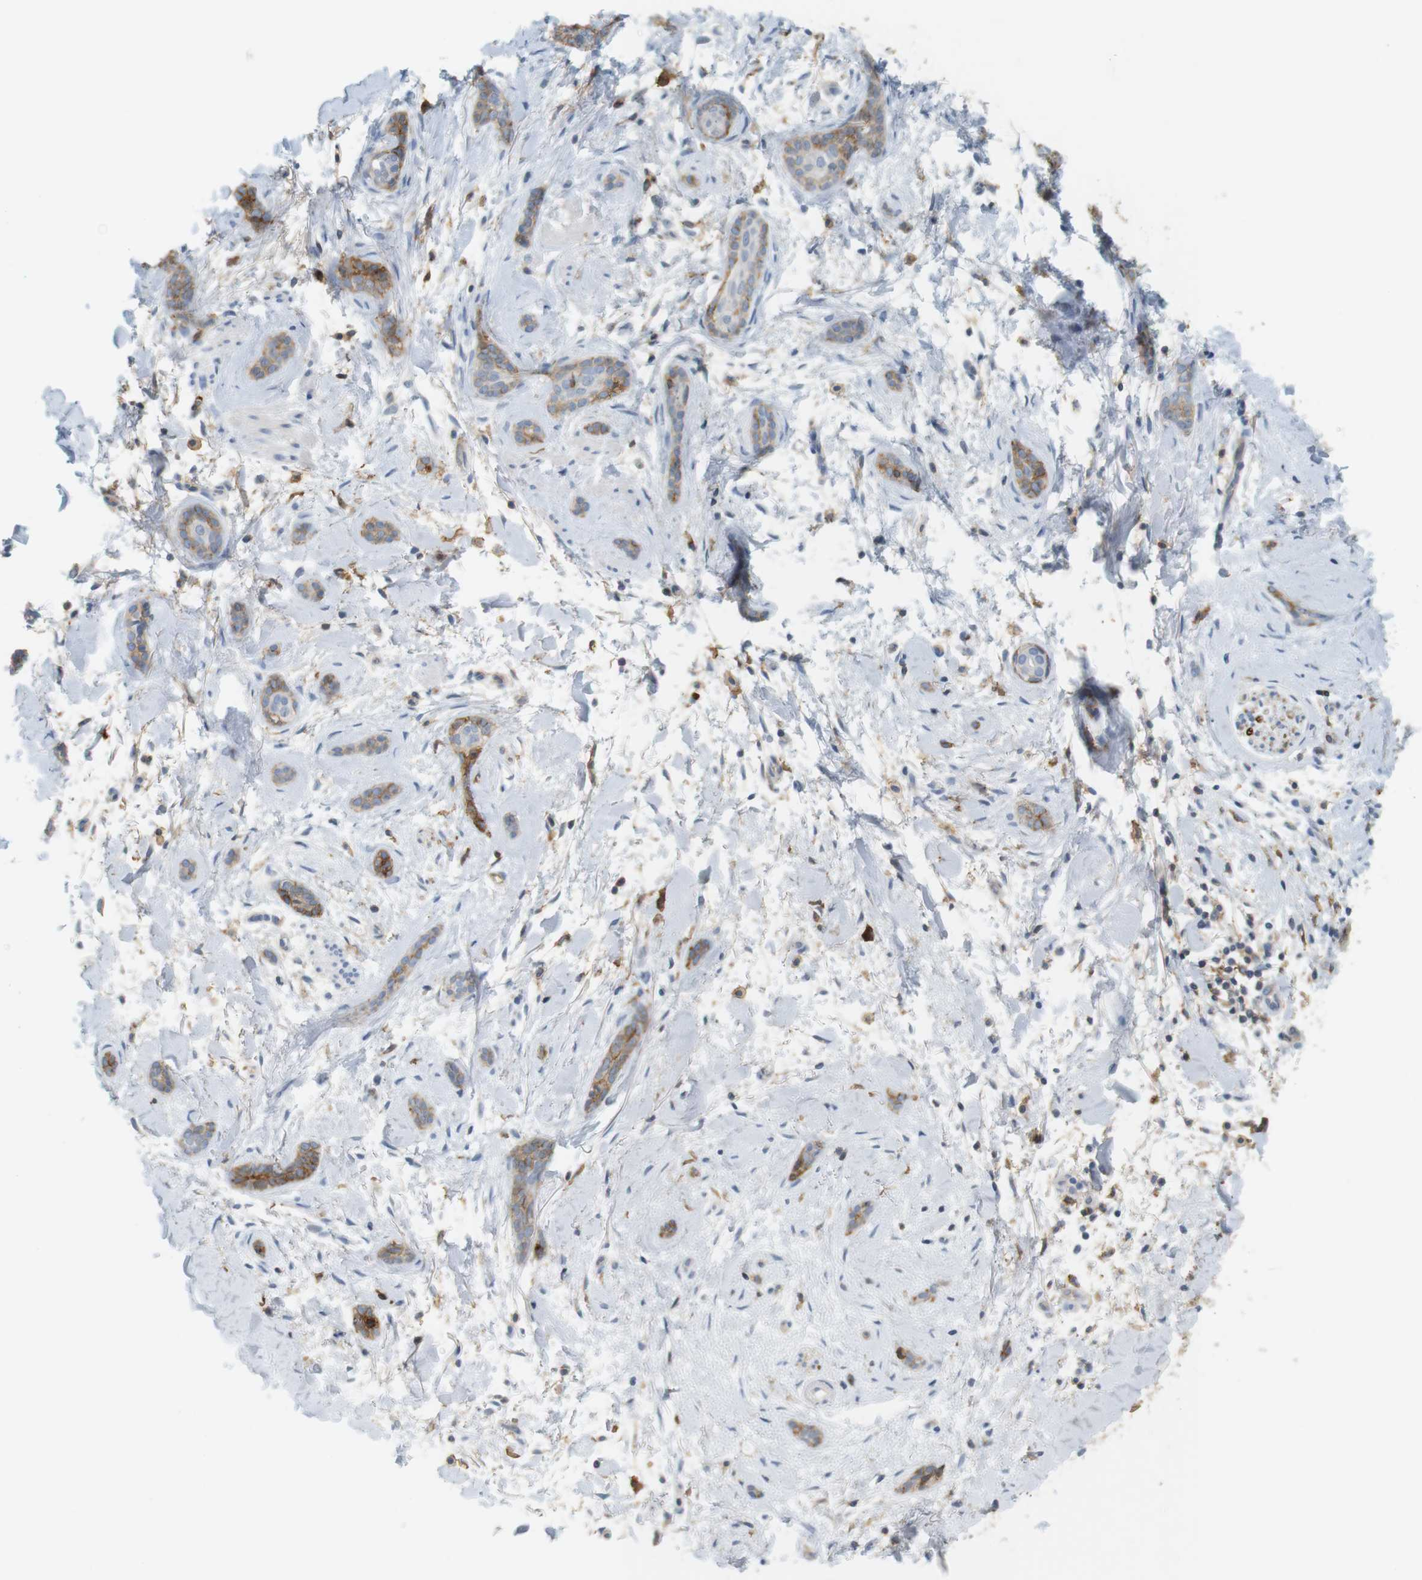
{"staining": {"intensity": "moderate", "quantity": "25%-75%", "location": "cytoplasmic/membranous"}, "tissue": "skin cancer", "cell_type": "Tumor cells", "image_type": "cancer", "snomed": [{"axis": "morphology", "description": "Basal cell carcinoma"}, {"axis": "morphology", "description": "Adnexal tumor, benign"}, {"axis": "topography", "description": "Skin"}], "caption": "Moderate cytoplasmic/membranous protein positivity is identified in about 25%-75% of tumor cells in skin cancer (benign adnexal tumor). (DAB IHC, brown staining for protein, blue staining for nuclei).", "gene": "SIRPA", "patient": {"sex": "female", "age": 42}}